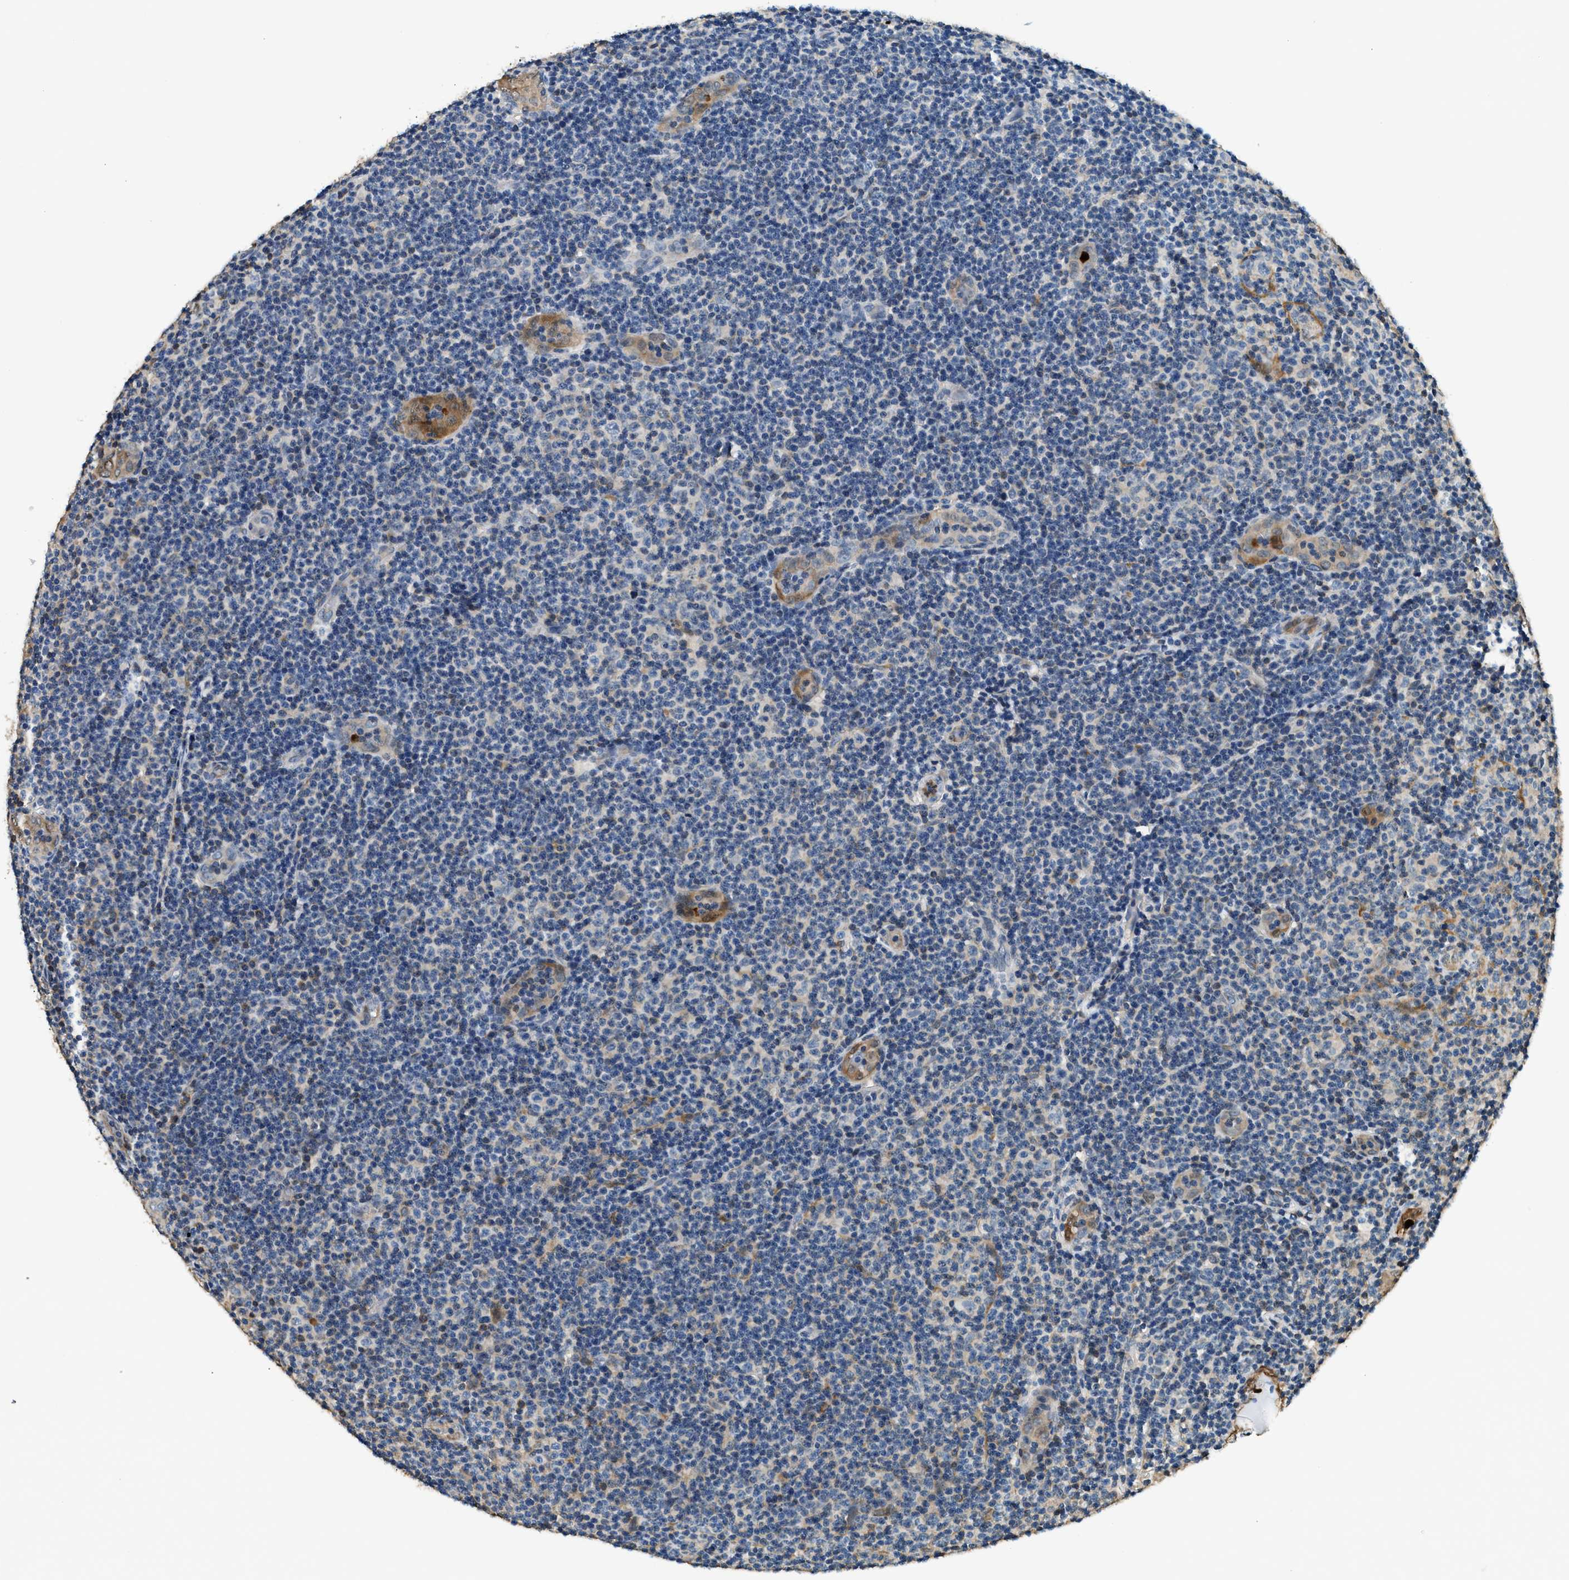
{"staining": {"intensity": "negative", "quantity": "none", "location": "none"}, "tissue": "lymphoma", "cell_type": "Tumor cells", "image_type": "cancer", "snomed": [{"axis": "morphology", "description": "Malignant lymphoma, non-Hodgkin's type, Low grade"}, {"axis": "topography", "description": "Lymph node"}], "caption": "High magnification brightfield microscopy of lymphoma stained with DAB (3,3'-diaminobenzidine) (brown) and counterstained with hematoxylin (blue): tumor cells show no significant expression.", "gene": "ANXA3", "patient": {"sex": "male", "age": 83}}